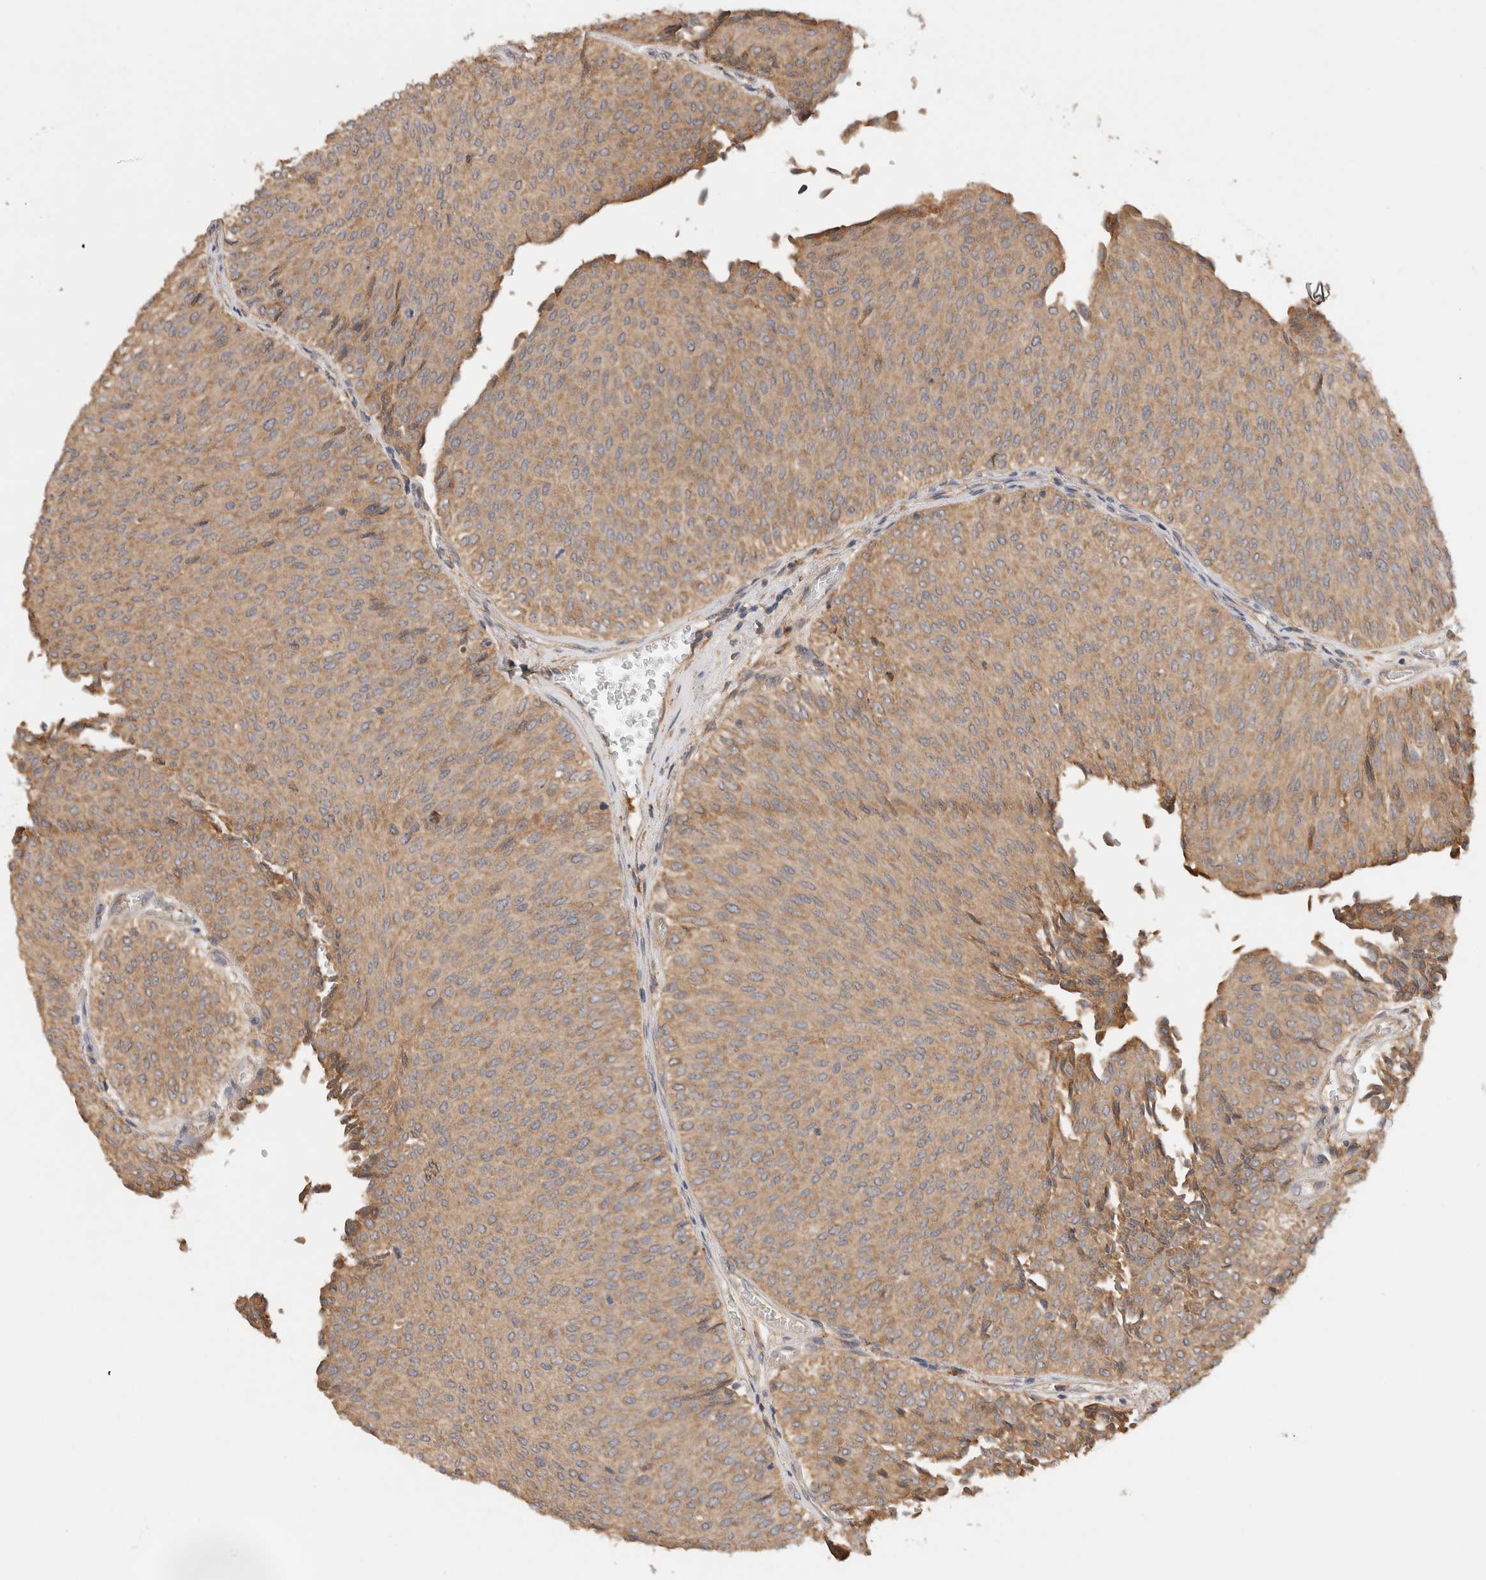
{"staining": {"intensity": "weak", "quantity": ">75%", "location": "cytoplasmic/membranous"}, "tissue": "urothelial cancer", "cell_type": "Tumor cells", "image_type": "cancer", "snomed": [{"axis": "morphology", "description": "Urothelial carcinoma, Low grade"}, {"axis": "topography", "description": "Urinary bladder"}], "caption": "Protein expression analysis of human urothelial carcinoma (low-grade) reveals weak cytoplasmic/membranous staining in about >75% of tumor cells.", "gene": "SGK3", "patient": {"sex": "male", "age": 78}}